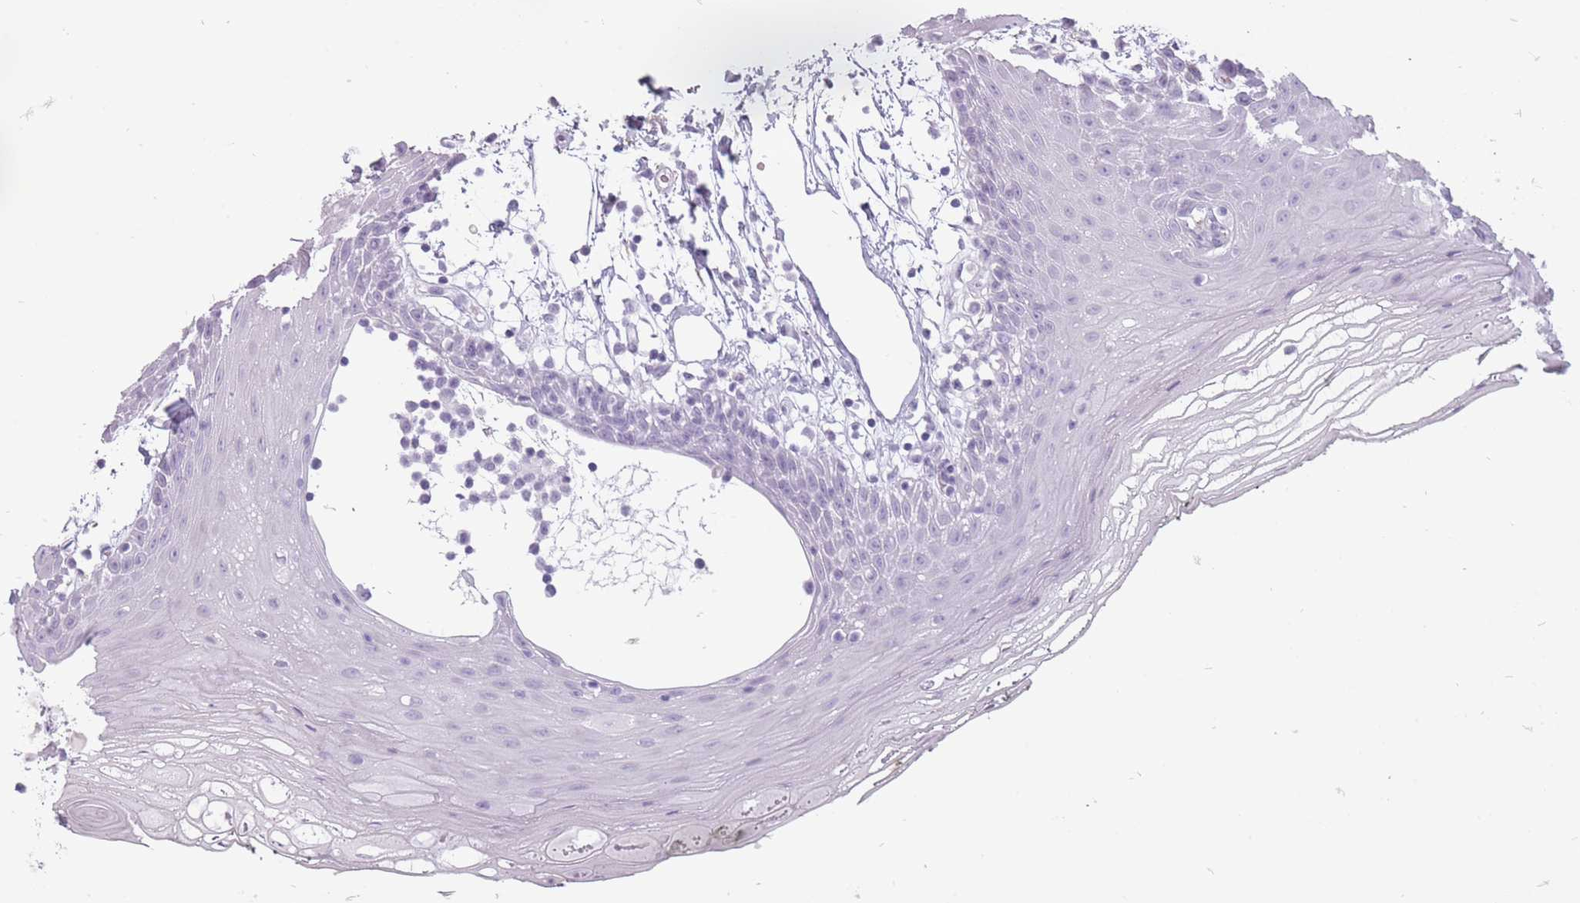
{"staining": {"intensity": "negative", "quantity": "none", "location": "none"}, "tissue": "oral mucosa", "cell_type": "Squamous epithelial cells", "image_type": "normal", "snomed": [{"axis": "morphology", "description": "Normal tissue, NOS"}, {"axis": "topography", "description": "Oral tissue"}, {"axis": "topography", "description": "Tounge, NOS"}], "caption": "Squamous epithelial cells show no significant positivity in unremarkable oral mucosa. The staining was performed using DAB to visualize the protein expression in brown, while the nuclei were stained in blue with hematoxylin (Magnification: 20x).", "gene": "RFX4", "patient": {"sex": "female", "age": 59}}